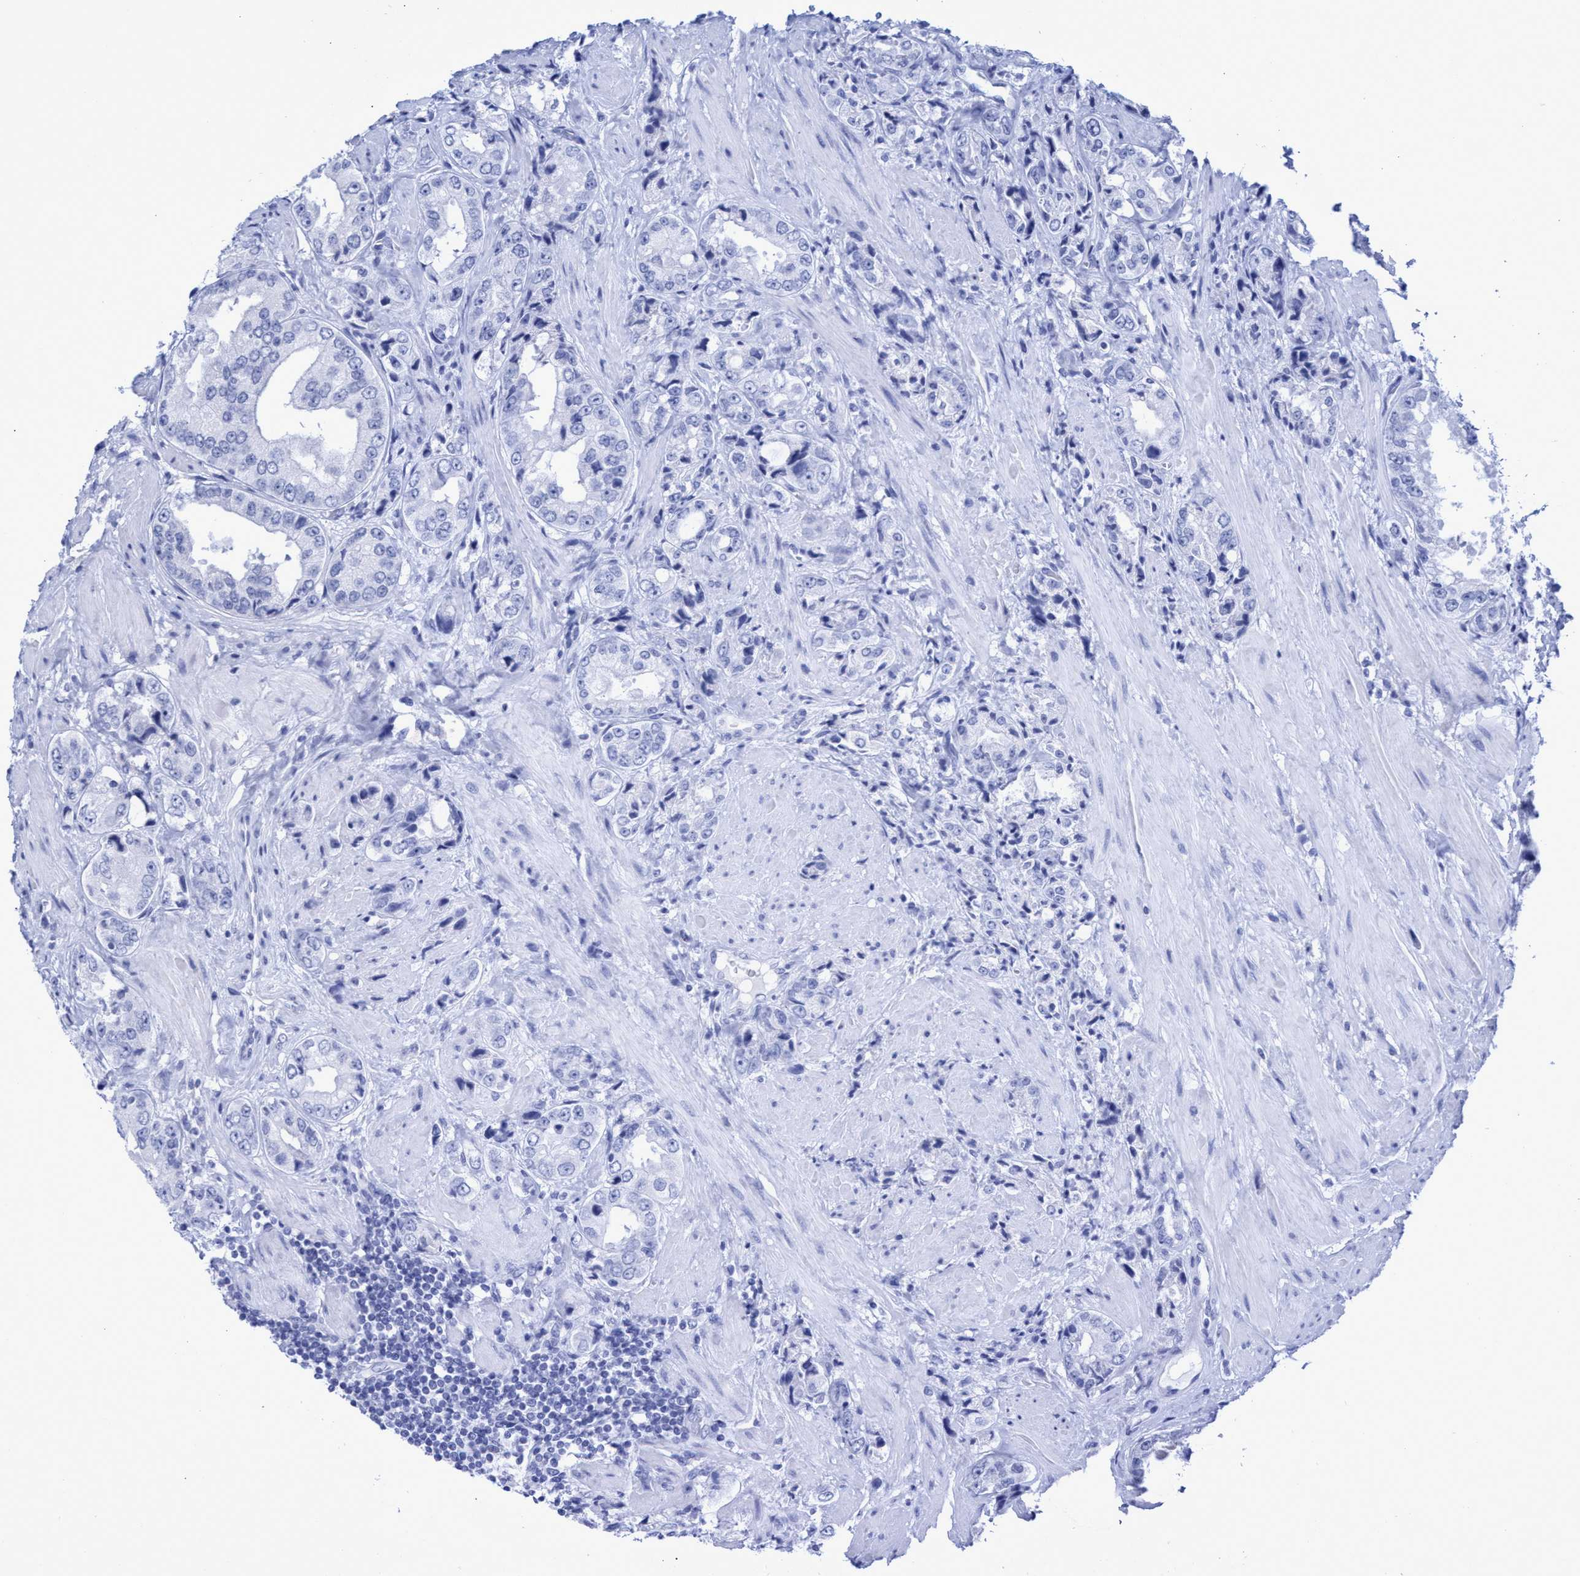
{"staining": {"intensity": "negative", "quantity": "none", "location": "none"}, "tissue": "prostate cancer", "cell_type": "Tumor cells", "image_type": "cancer", "snomed": [{"axis": "morphology", "description": "Adenocarcinoma, High grade"}, {"axis": "topography", "description": "Prostate"}], "caption": "IHC image of neoplastic tissue: human high-grade adenocarcinoma (prostate) stained with DAB reveals no significant protein expression in tumor cells.", "gene": "INSL6", "patient": {"sex": "male", "age": 61}}